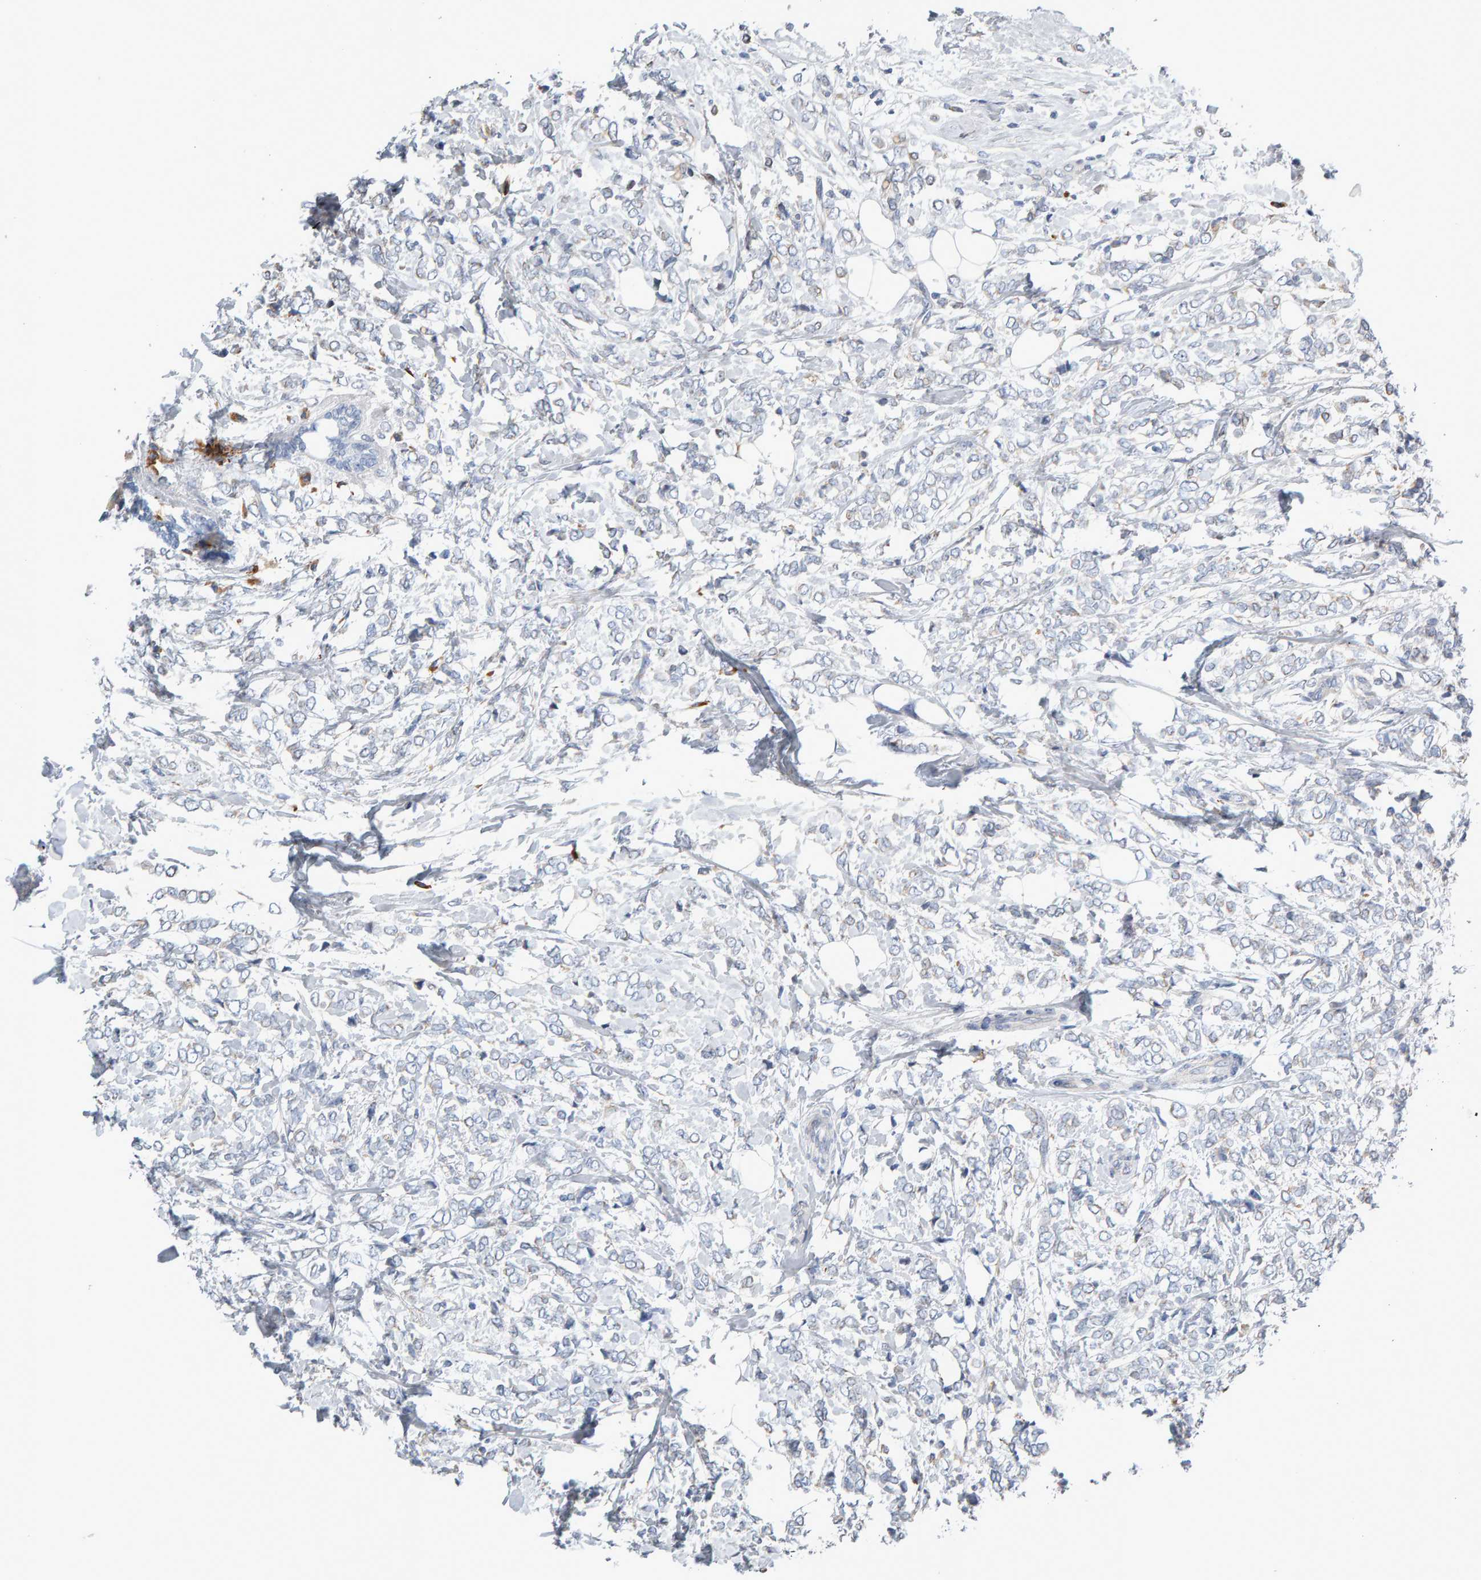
{"staining": {"intensity": "weak", "quantity": "<25%", "location": "cytoplasmic/membranous"}, "tissue": "breast cancer", "cell_type": "Tumor cells", "image_type": "cancer", "snomed": [{"axis": "morphology", "description": "Normal tissue, NOS"}, {"axis": "morphology", "description": "Lobular carcinoma"}, {"axis": "topography", "description": "Breast"}], "caption": "IHC micrograph of breast cancer stained for a protein (brown), which shows no positivity in tumor cells.", "gene": "ENGASE", "patient": {"sex": "female", "age": 47}}